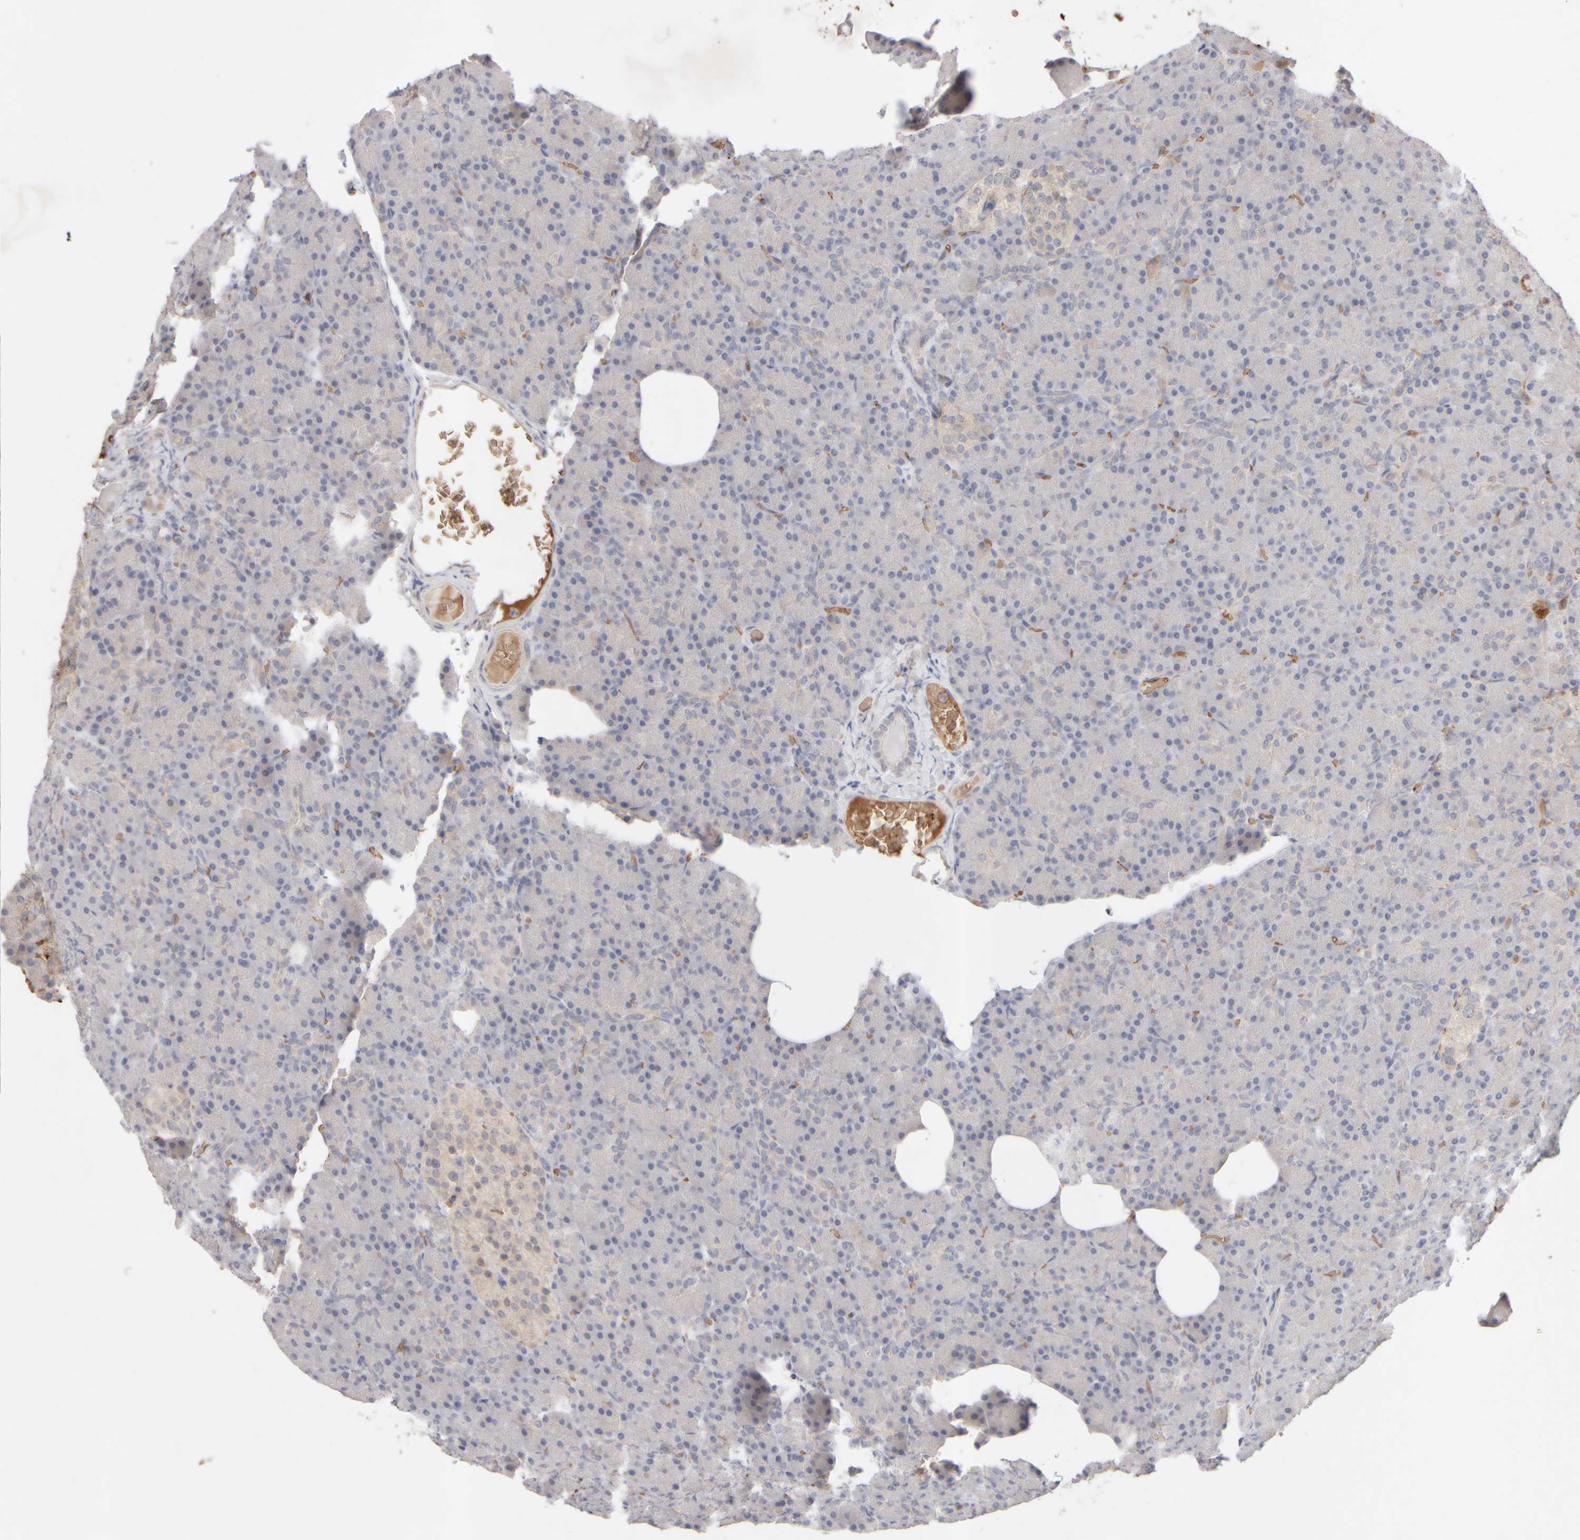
{"staining": {"intensity": "negative", "quantity": "none", "location": "none"}, "tissue": "pancreas", "cell_type": "Exocrine glandular cells", "image_type": "normal", "snomed": [{"axis": "morphology", "description": "Normal tissue, NOS"}, {"axis": "topography", "description": "Pancreas"}], "caption": "This photomicrograph is of unremarkable pancreas stained with immunohistochemistry to label a protein in brown with the nuclei are counter-stained blue. There is no staining in exocrine glandular cells.", "gene": "MST1", "patient": {"sex": "female", "age": 43}}